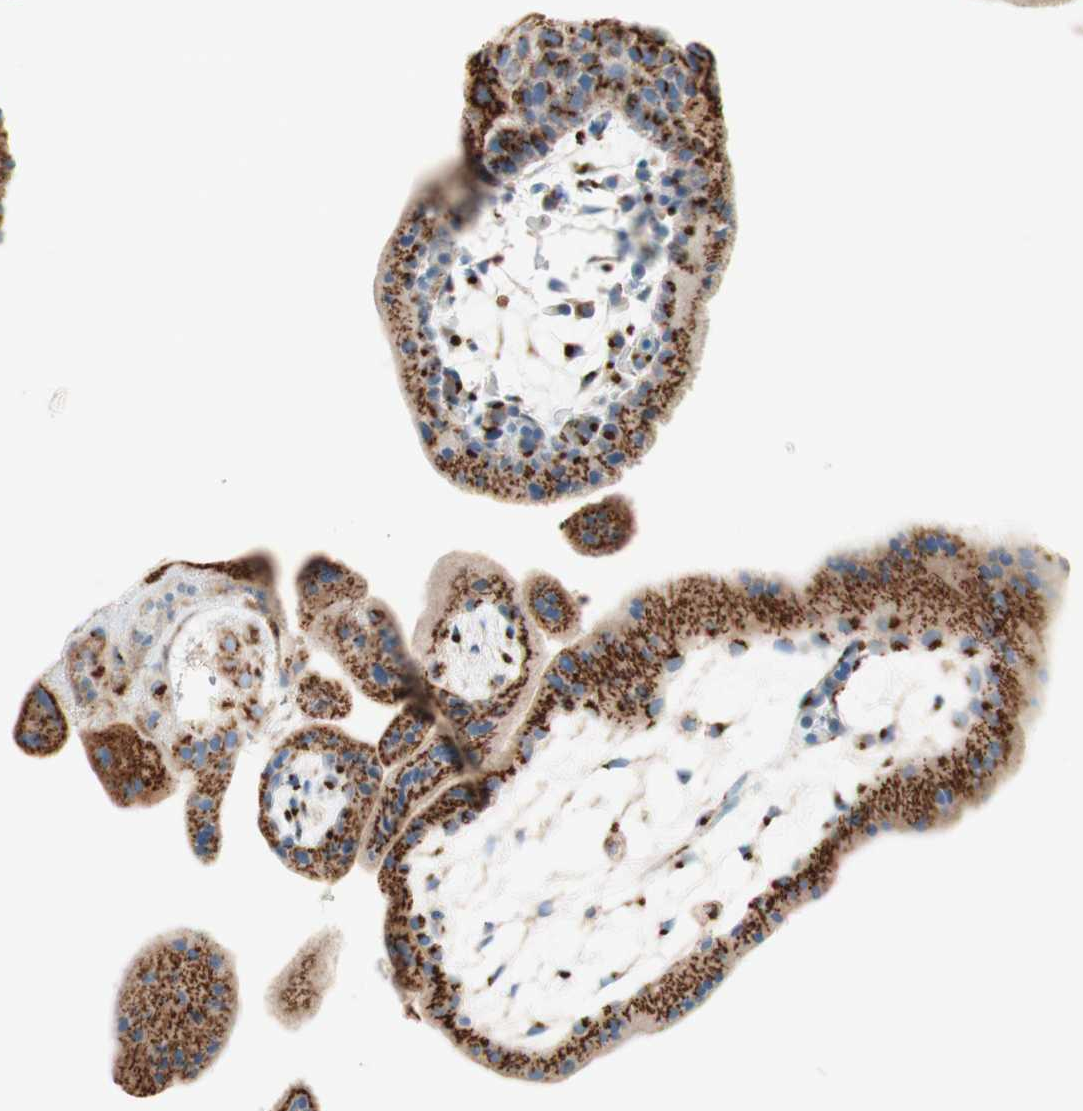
{"staining": {"intensity": "strong", "quantity": ">75%", "location": "cytoplasmic/membranous"}, "tissue": "placenta", "cell_type": "Trophoblastic cells", "image_type": "normal", "snomed": [{"axis": "morphology", "description": "Normal tissue, NOS"}, {"axis": "topography", "description": "Placenta"}], "caption": "Brown immunohistochemical staining in benign placenta displays strong cytoplasmic/membranous expression in about >75% of trophoblastic cells. The staining was performed using DAB, with brown indicating positive protein expression. Nuclei are stained blue with hematoxylin.", "gene": "GOLGB1", "patient": {"sex": "female", "age": 35}}